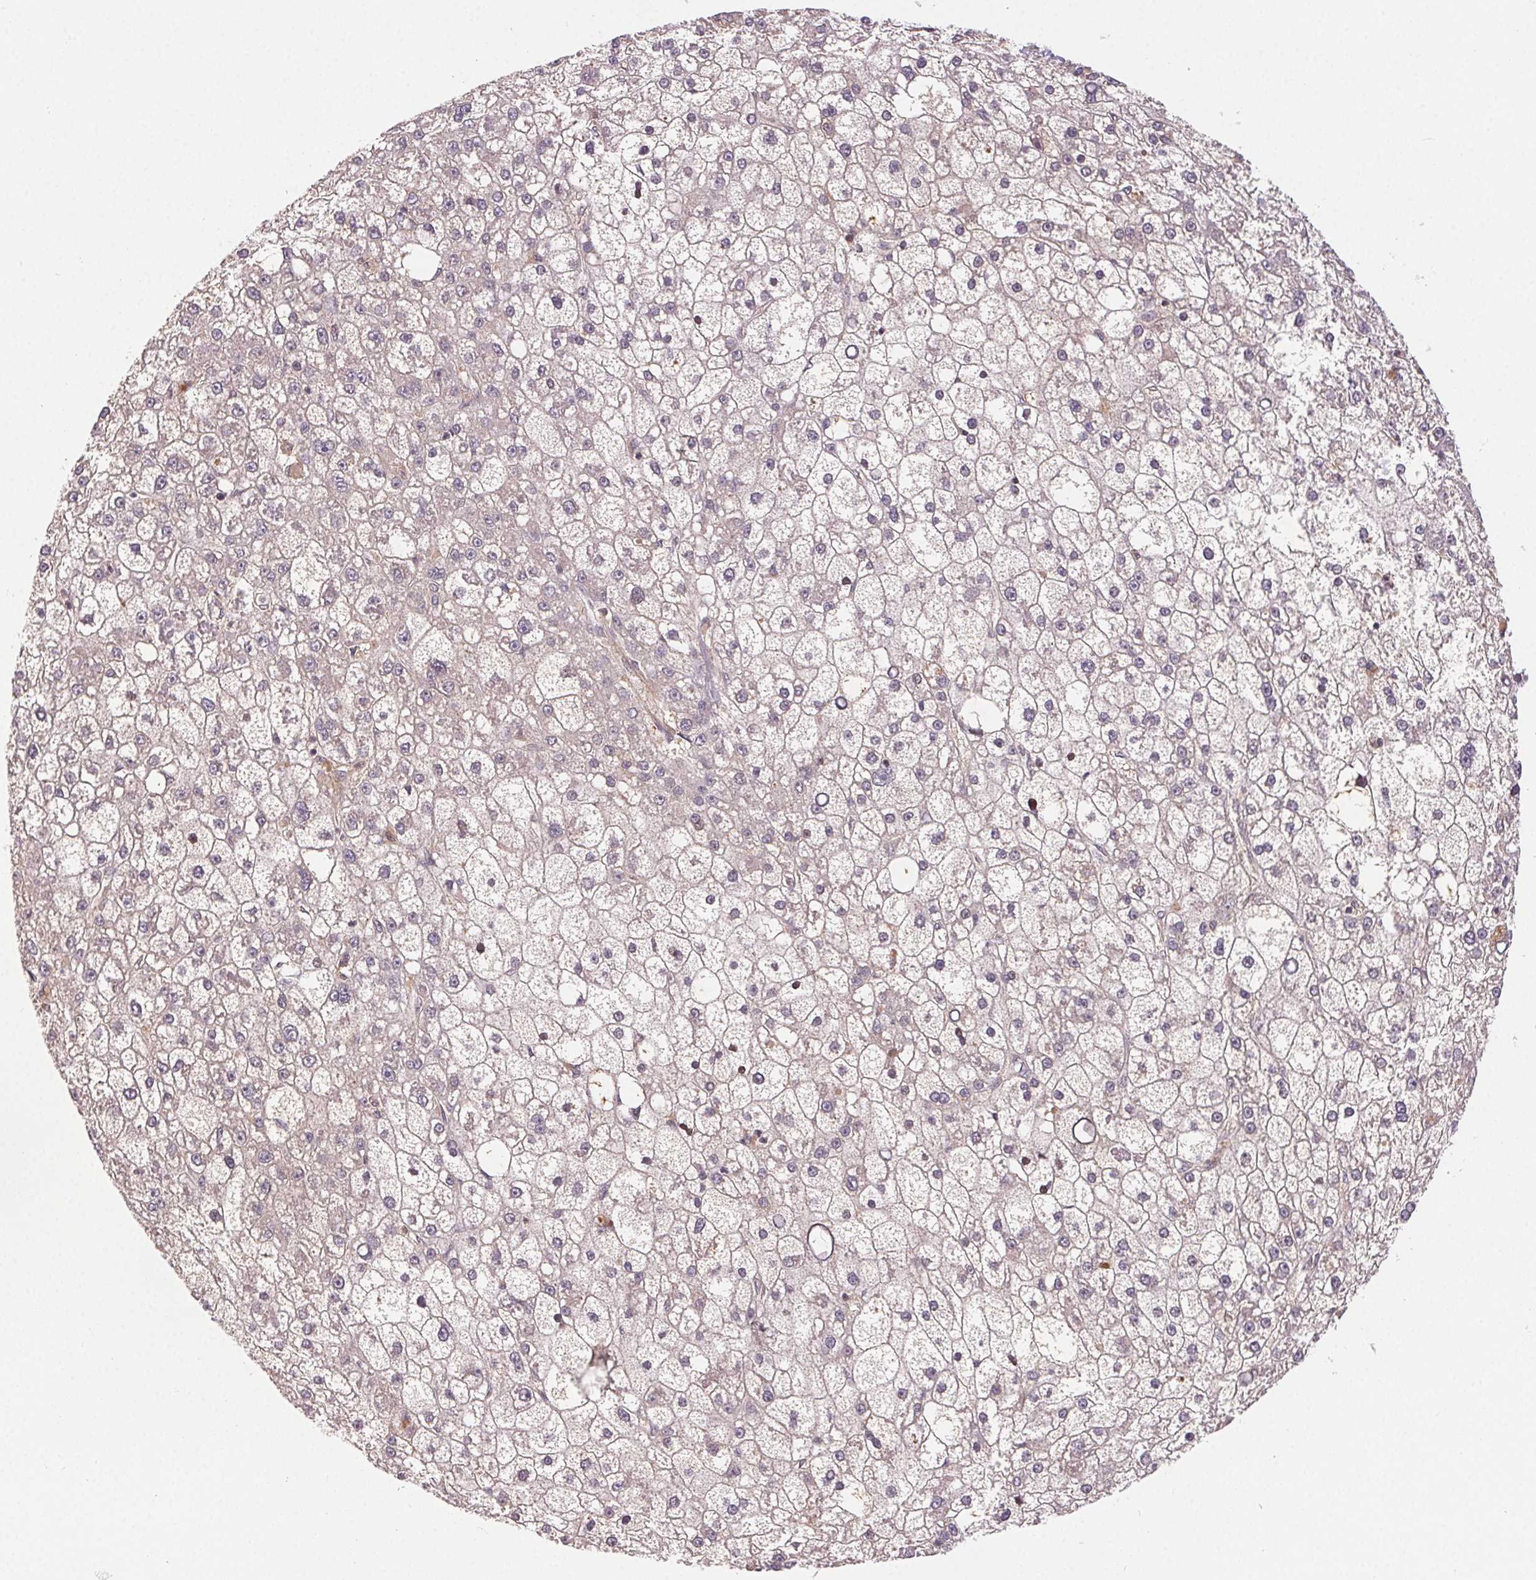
{"staining": {"intensity": "negative", "quantity": "none", "location": "none"}, "tissue": "liver cancer", "cell_type": "Tumor cells", "image_type": "cancer", "snomed": [{"axis": "morphology", "description": "Carcinoma, Hepatocellular, NOS"}, {"axis": "topography", "description": "Liver"}], "caption": "Immunohistochemistry (IHC) histopathology image of hepatocellular carcinoma (liver) stained for a protein (brown), which demonstrates no expression in tumor cells.", "gene": "GDI2", "patient": {"sex": "male", "age": 67}}